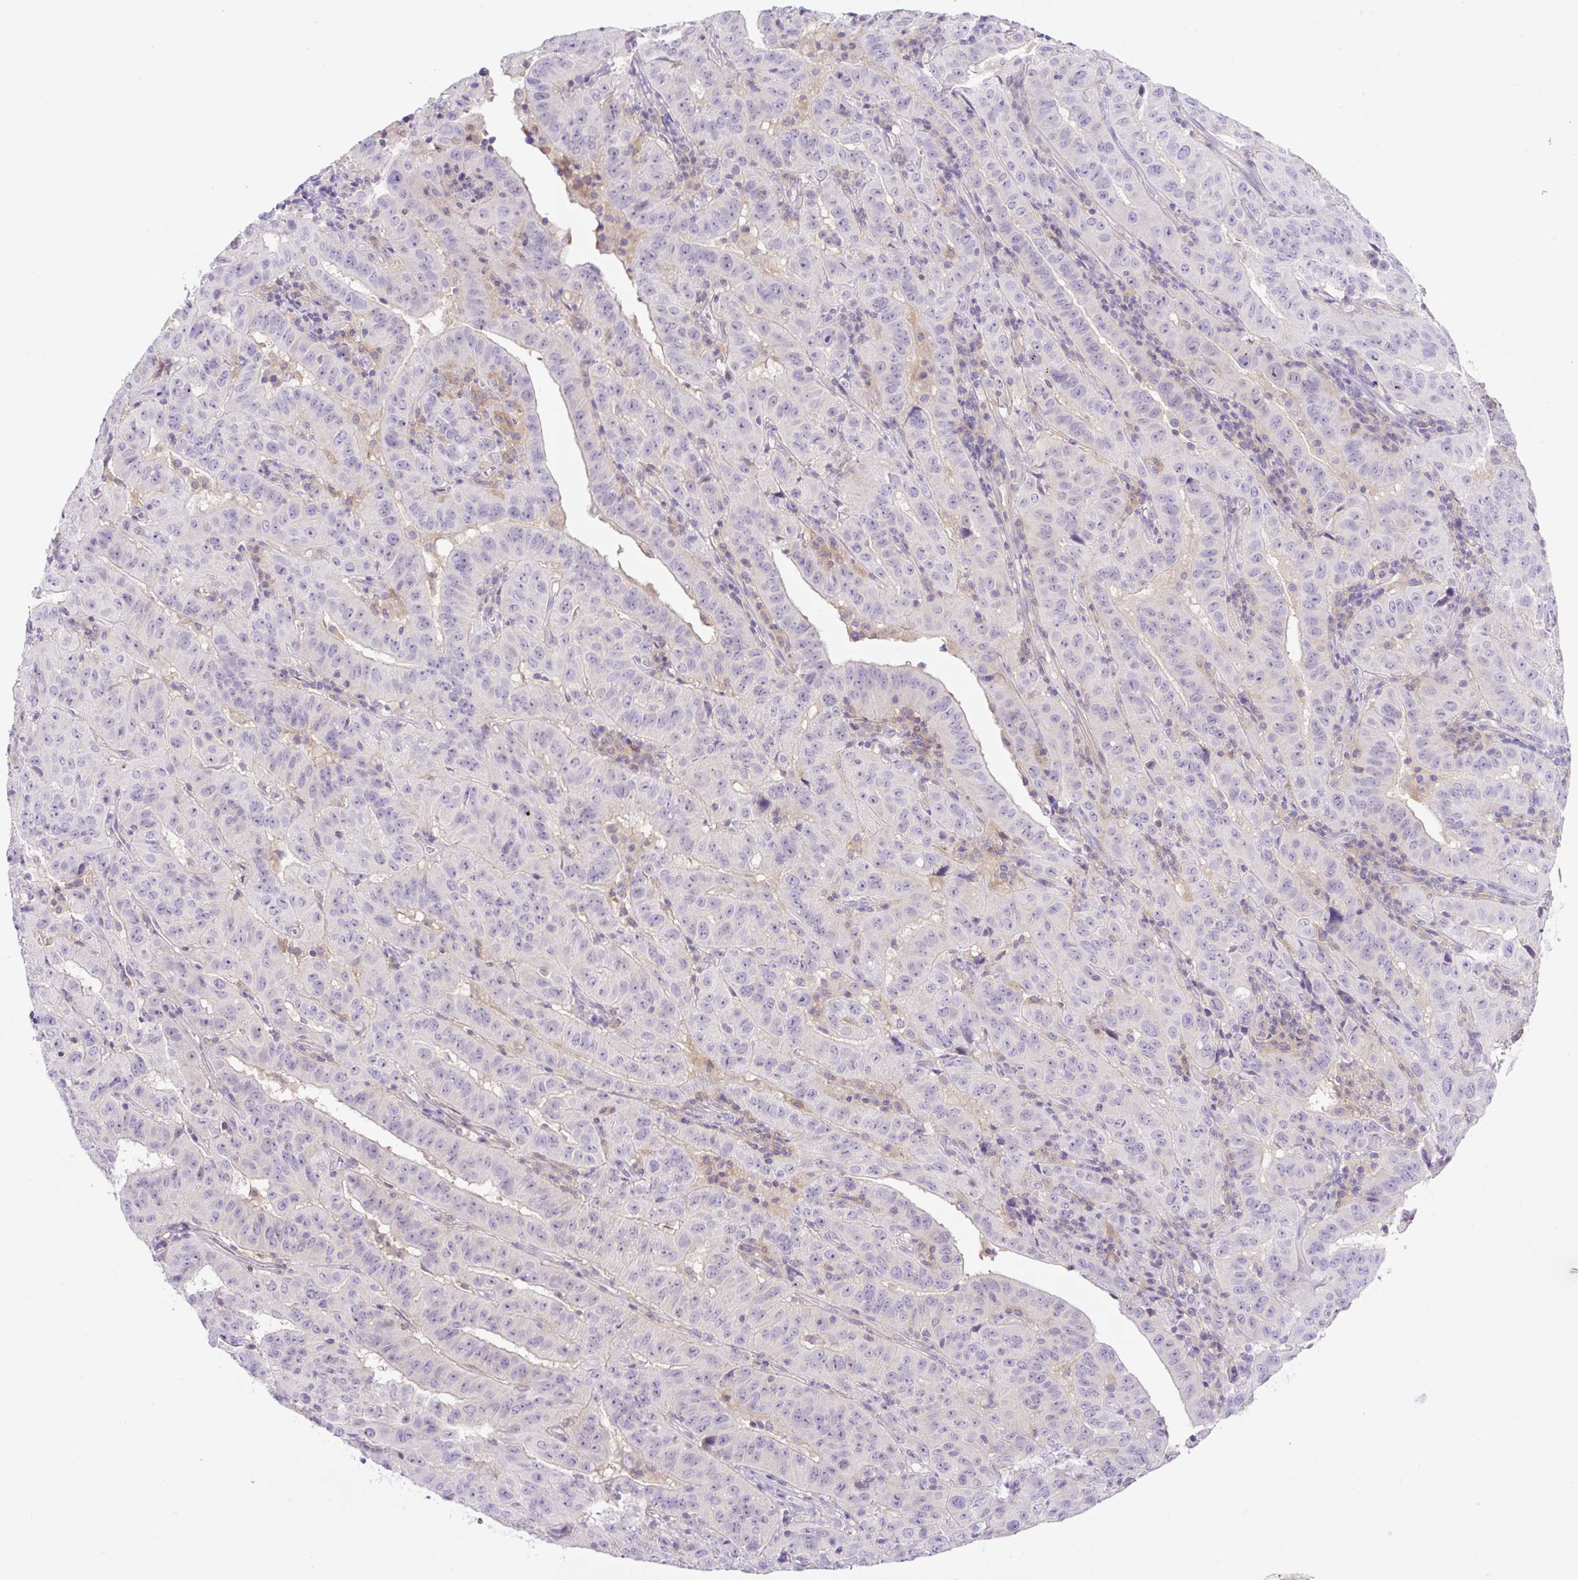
{"staining": {"intensity": "negative", "quantity": "none", "location": "none"}, "tissue": "pancreatic cancer", "cell_type": "Tumor cells", "image_type": "cancer", "snomed": [{"axis": "morphology", "description": "Adenocarcinoma, NOS"}, {"axis": "topography", "description": "Pancreas"}], "caption": "Photomicrograph shows no significant protein staining in tumor cells of adenocarcinoma (pancreatic).", "gene": "CAMK2B", "patient": {"sex": "male", "age": 63}}